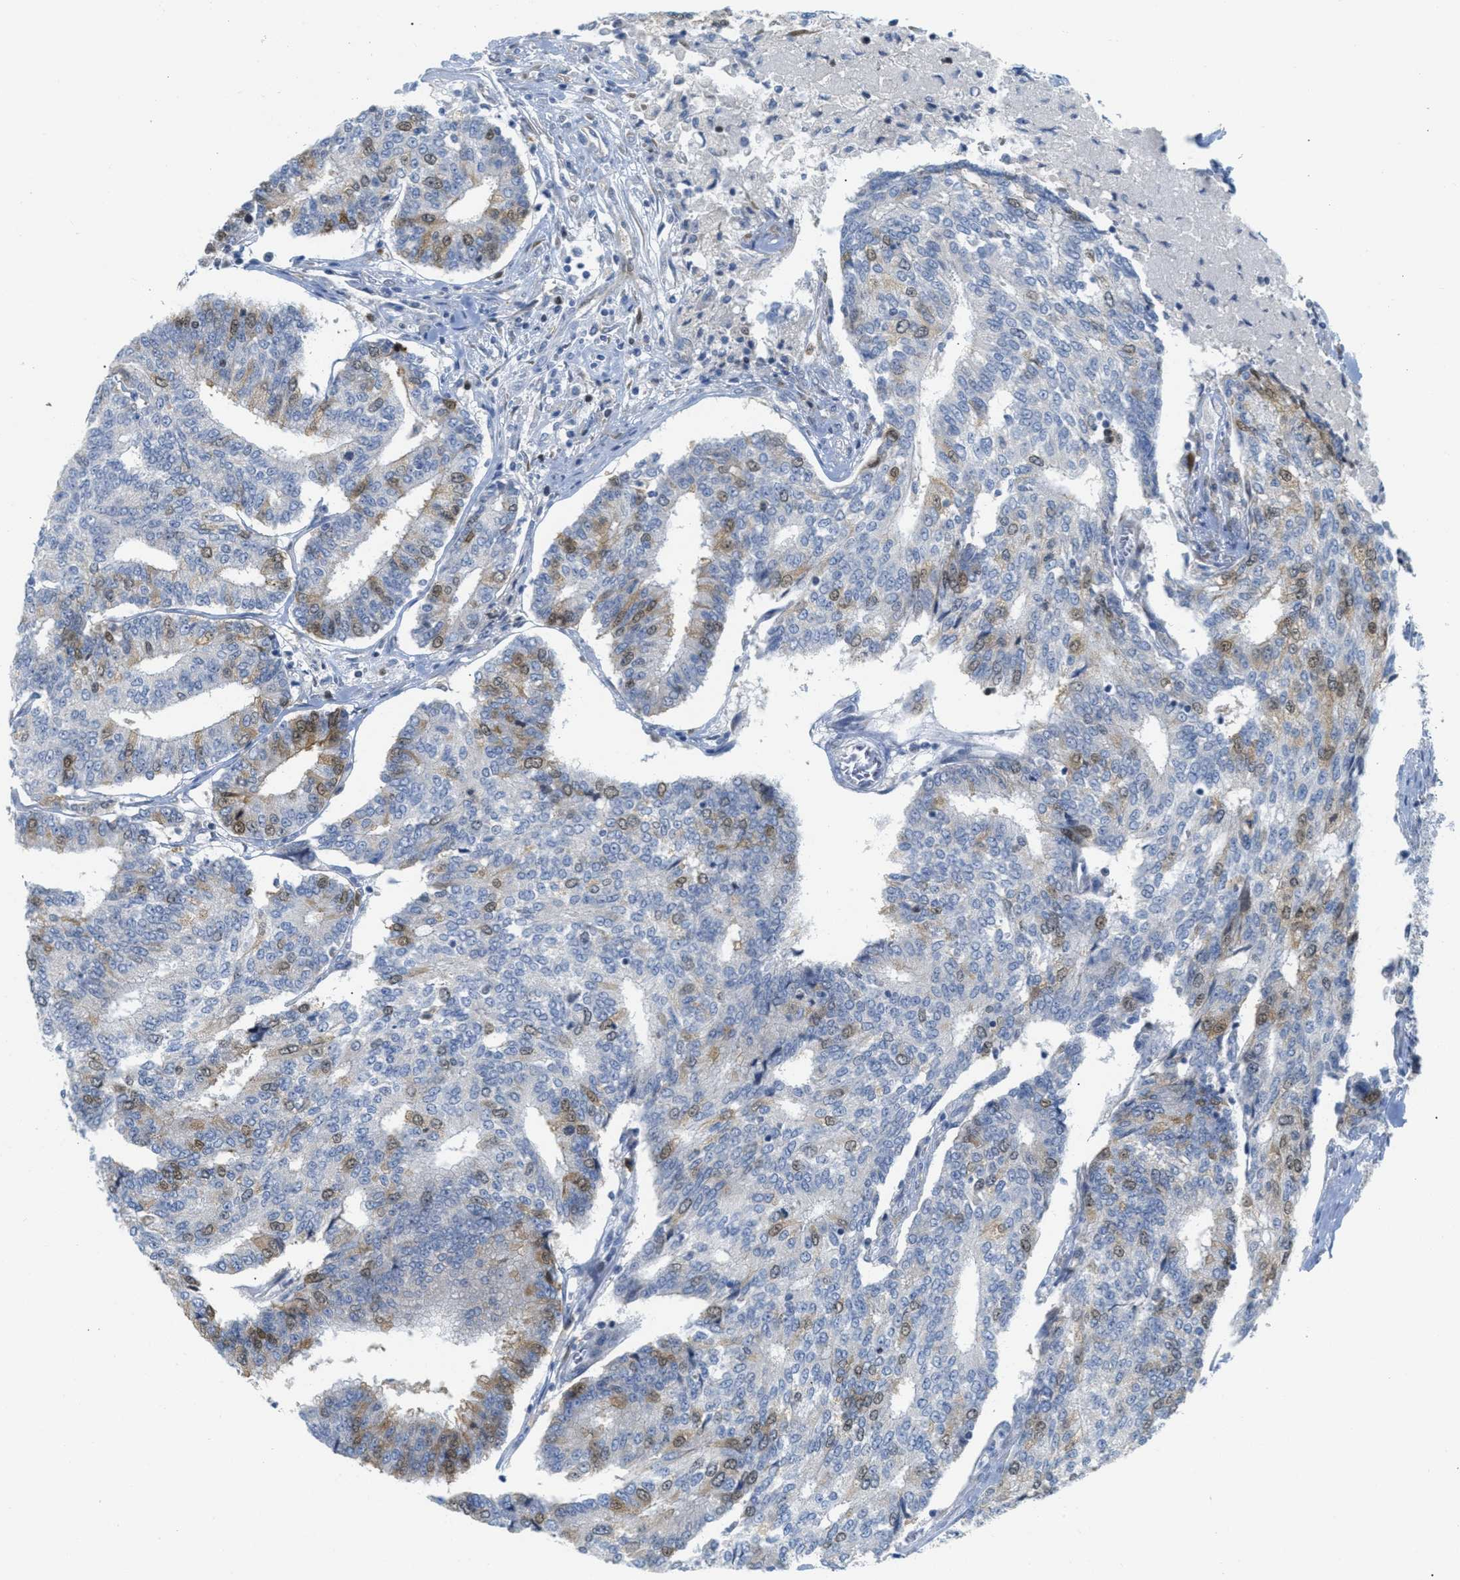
{"staining": {"intensity": "moderate", "quantity": "25%-75%", "location": "cytoplasmic/membranous,nuclear"}, "tissue": "prostate cancer", "cell_type": "Tumor cells", "image_type": "cancer", "snomed": [{"axis": "morphology", "description": "Normal tissue, NOS"}, {"axis": "morphology", "description": "Adenocarcinoma, High grade"}, {"axis": "topography", "description": "Prostate"}, {"axis": "topography", "description": "Seminal veicle"}], "caption": "About 25%-75% of tumor cells in prostate cancer (high-grade adenocarcinoma) reveal moderate cytoplasmic/membranous and nuclear protein positivity as visualized by brown immunohistochemical staining.", "gene": "ORC6", "patient": {"sex": "male", "age": 55}}